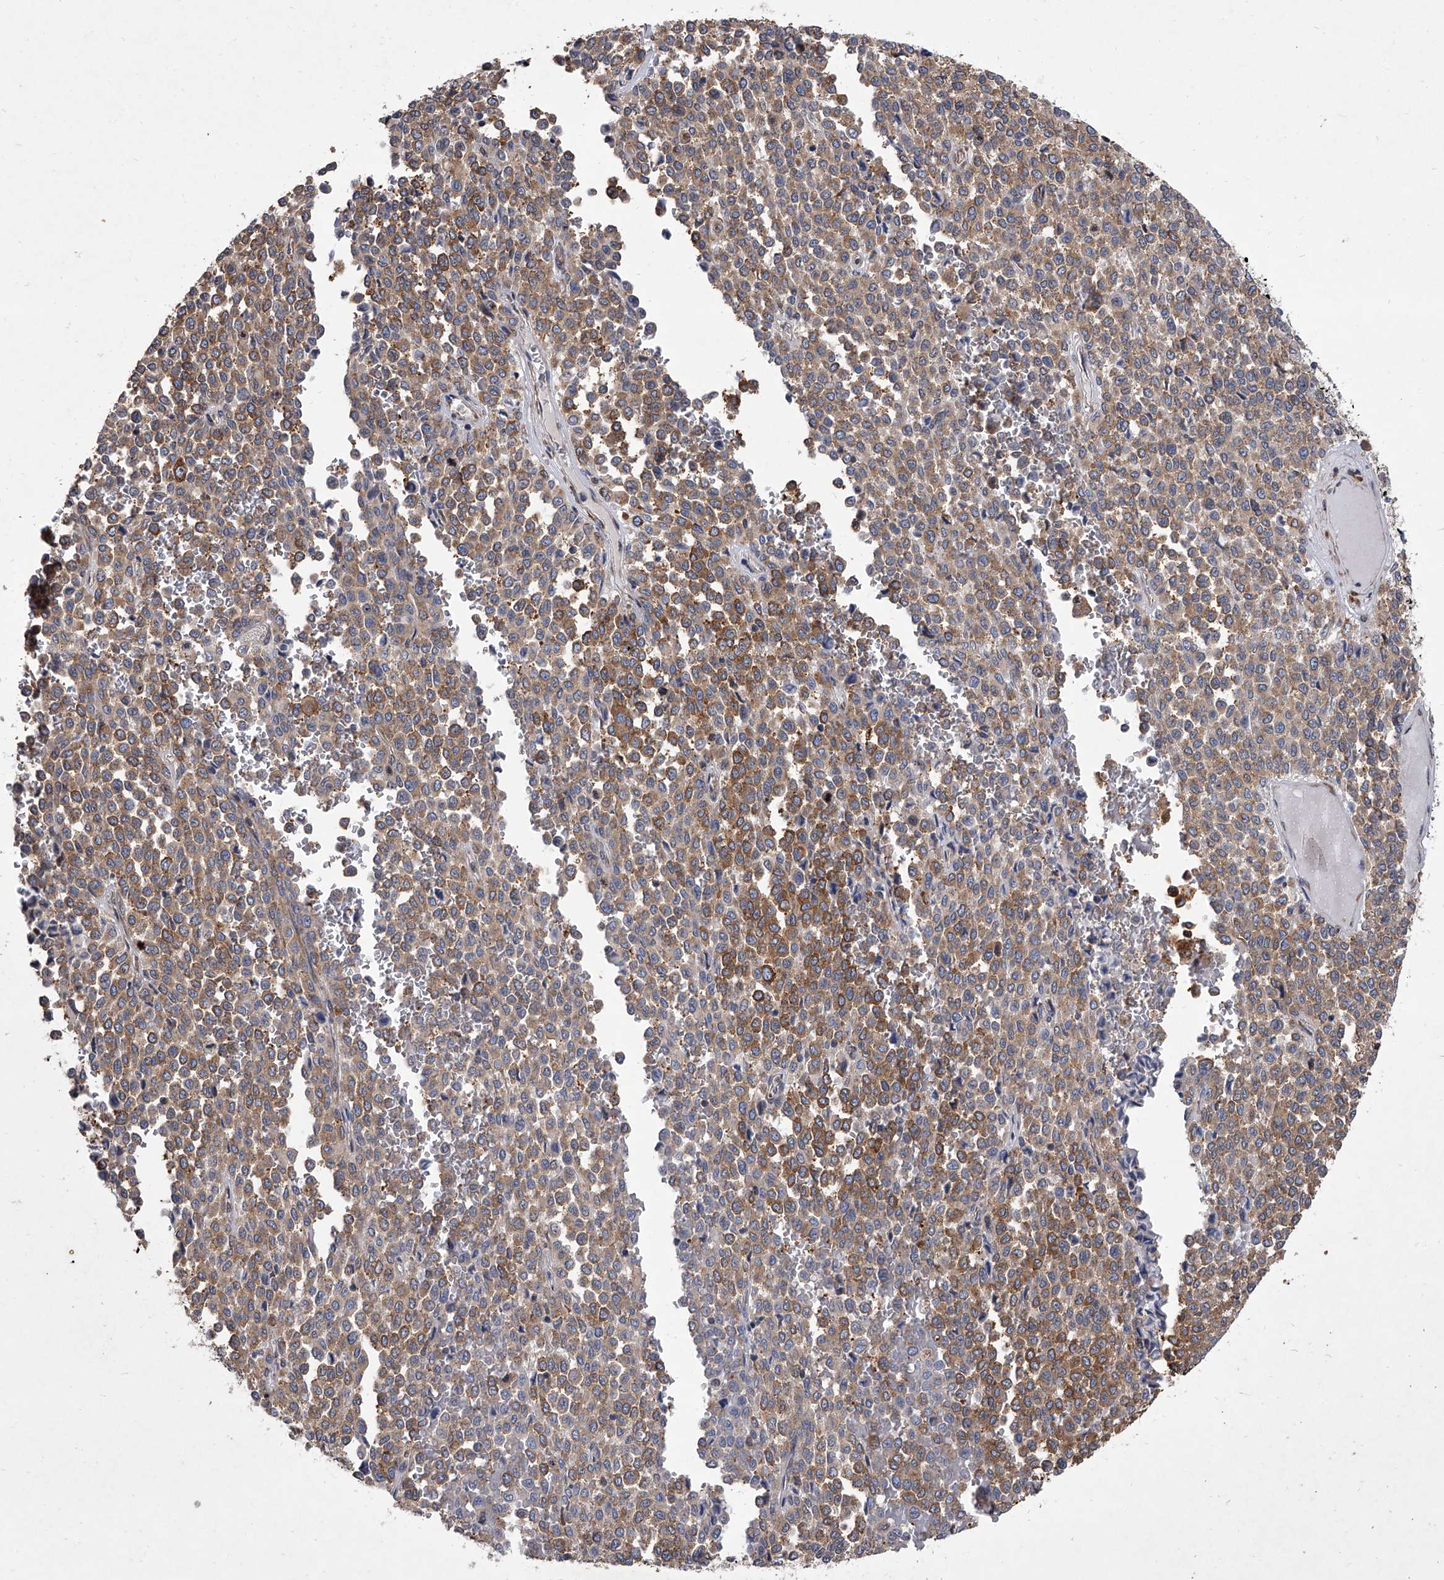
{"staining": {"intensity": "moderate", "quantity": ">75%", "location": "cytoplasmic/membranous"}, "tissue": "melanoma", "cell_type": "Tumor cells", "image_type": "cancer", "snomed": [{"axis": "morphology", "description": "Malignant melanoma, Metastatic site"}, {"axis": "topography", "description": "Pancreas"}], "caption": "Protein positivity by immunohistochemistry (IHC) reveals moderate cytoplasmic/membranous expression in about >75% of tumor cells in malignant melanoma (metastatic site). (DAB (3,3'-diaminobenzidine) = brown stain, brightfield microscopy at high magnification).", "gene": "EIF2S2", "patient": {"sex": "female", "age": 30}}